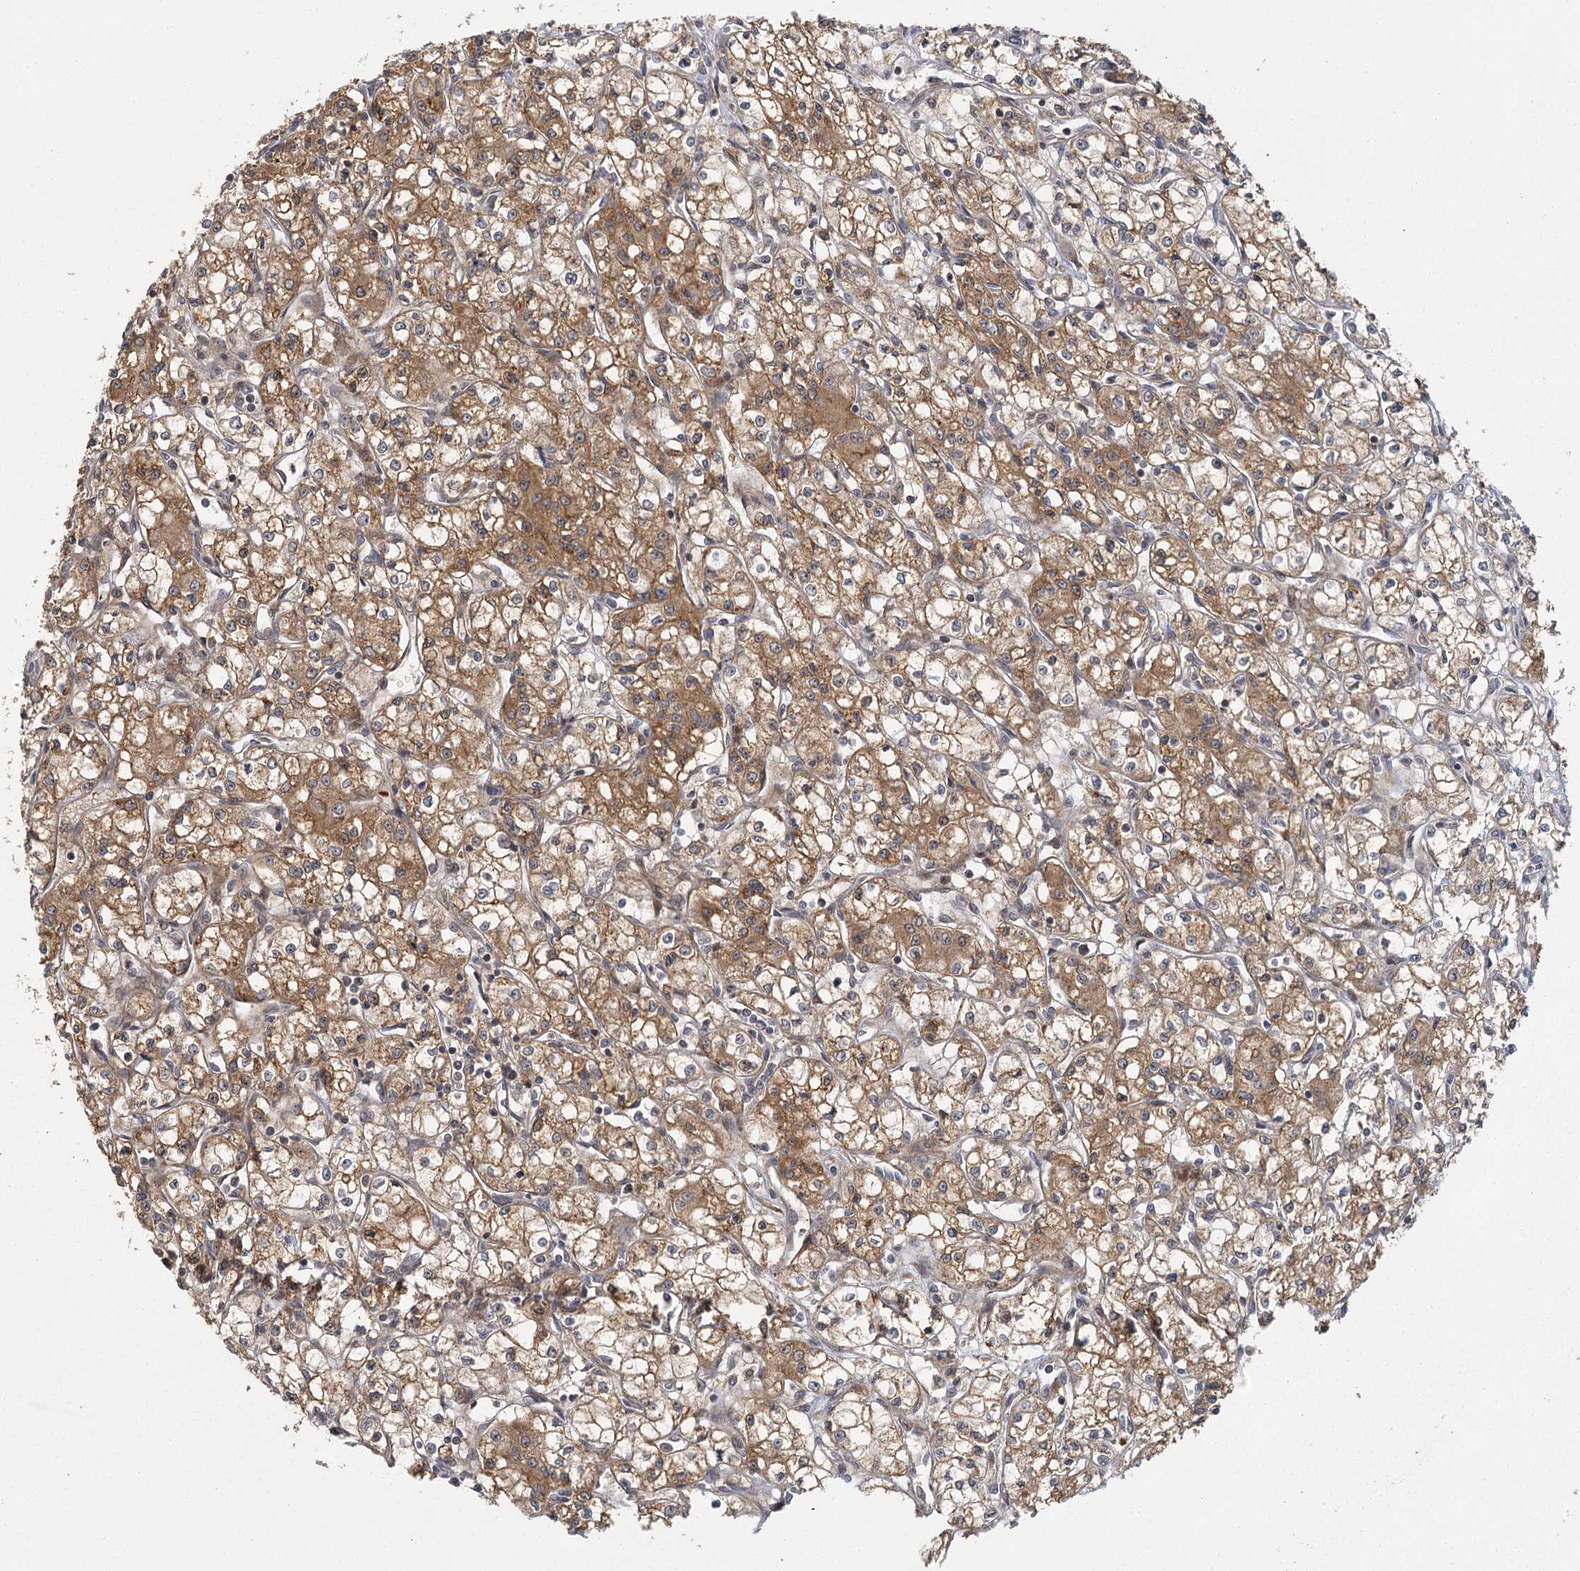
{"staining": {"intensity": "moderate", "quantity": ">75%", "location": "cytoplasmic/membranous"}, "tissue": "renal cancer", "cell_type": "Tumor cells", "image_type": "cancer", "snomed": [{"axis": "morphology", "description": "Adenocarcinoma, NOS"}, {"axis": "topography", "description": "Kidney"}], "caption": "Human renal cancer stained with a protein marker demonstrates moderate staining in tumor cells.", "gene": "RAPGEF6", "patient": {"sex": "male", "age": 59}}